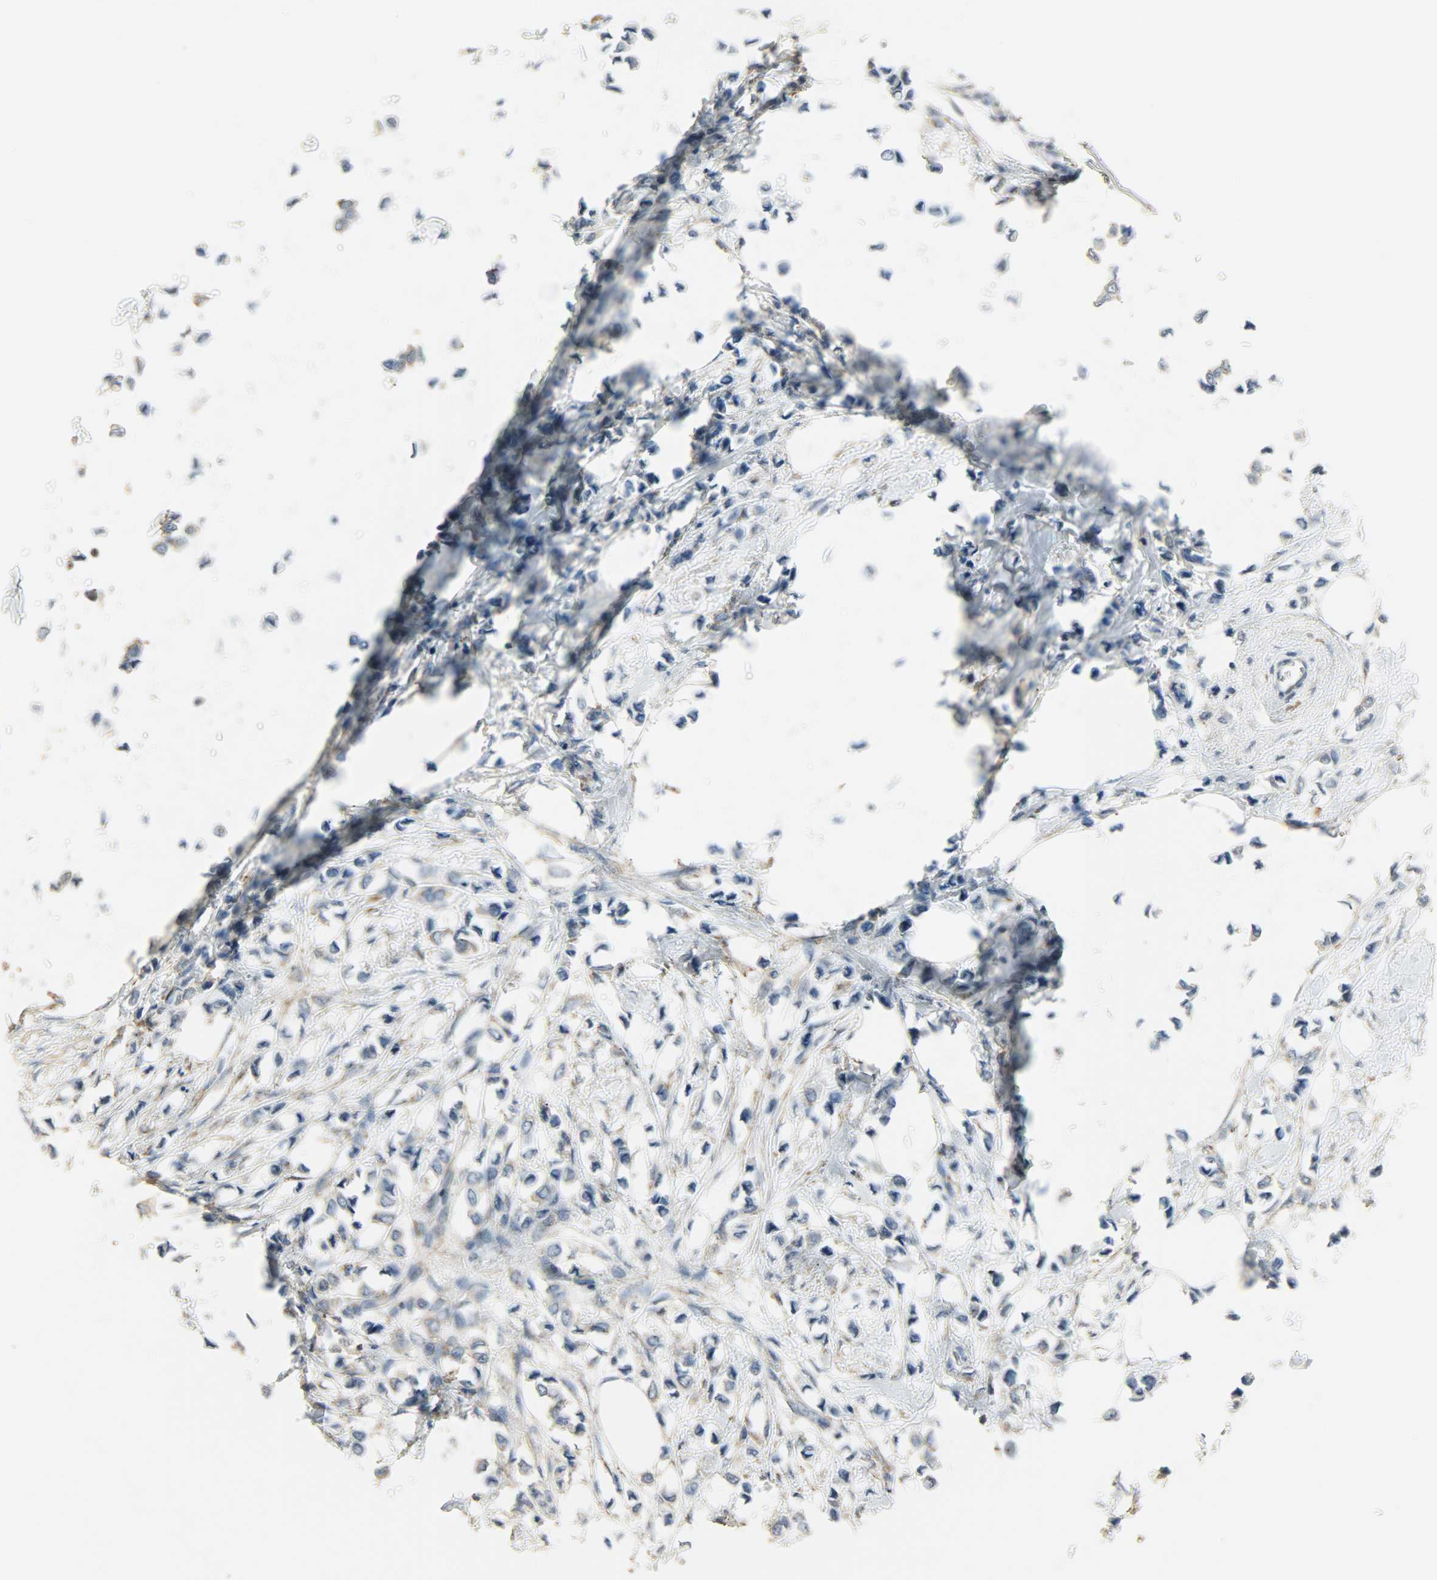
{"staining": {"intensity": "weak", "quantity": ">75%", "location": "cytoplasmic/membranous"}, "tissue": "breast cancer", "cell_type": "Tumor cells", "image_type": "cancer", "snomed": [{"axis": "morphology", "description": "Lobular carcinoma"}, {"axis": "topography", "description": "Breast"}], "caption": "Lobular carcinoma (breast) stained with immunohistochemistry reveals weak cytoplasmic/membranous expression in approximately >75% of tumor cells. (IHC, brightfield microscopy, high magnification).", "gene": "DNAJA4", "patient": {"sex": "female", "age": 51}}